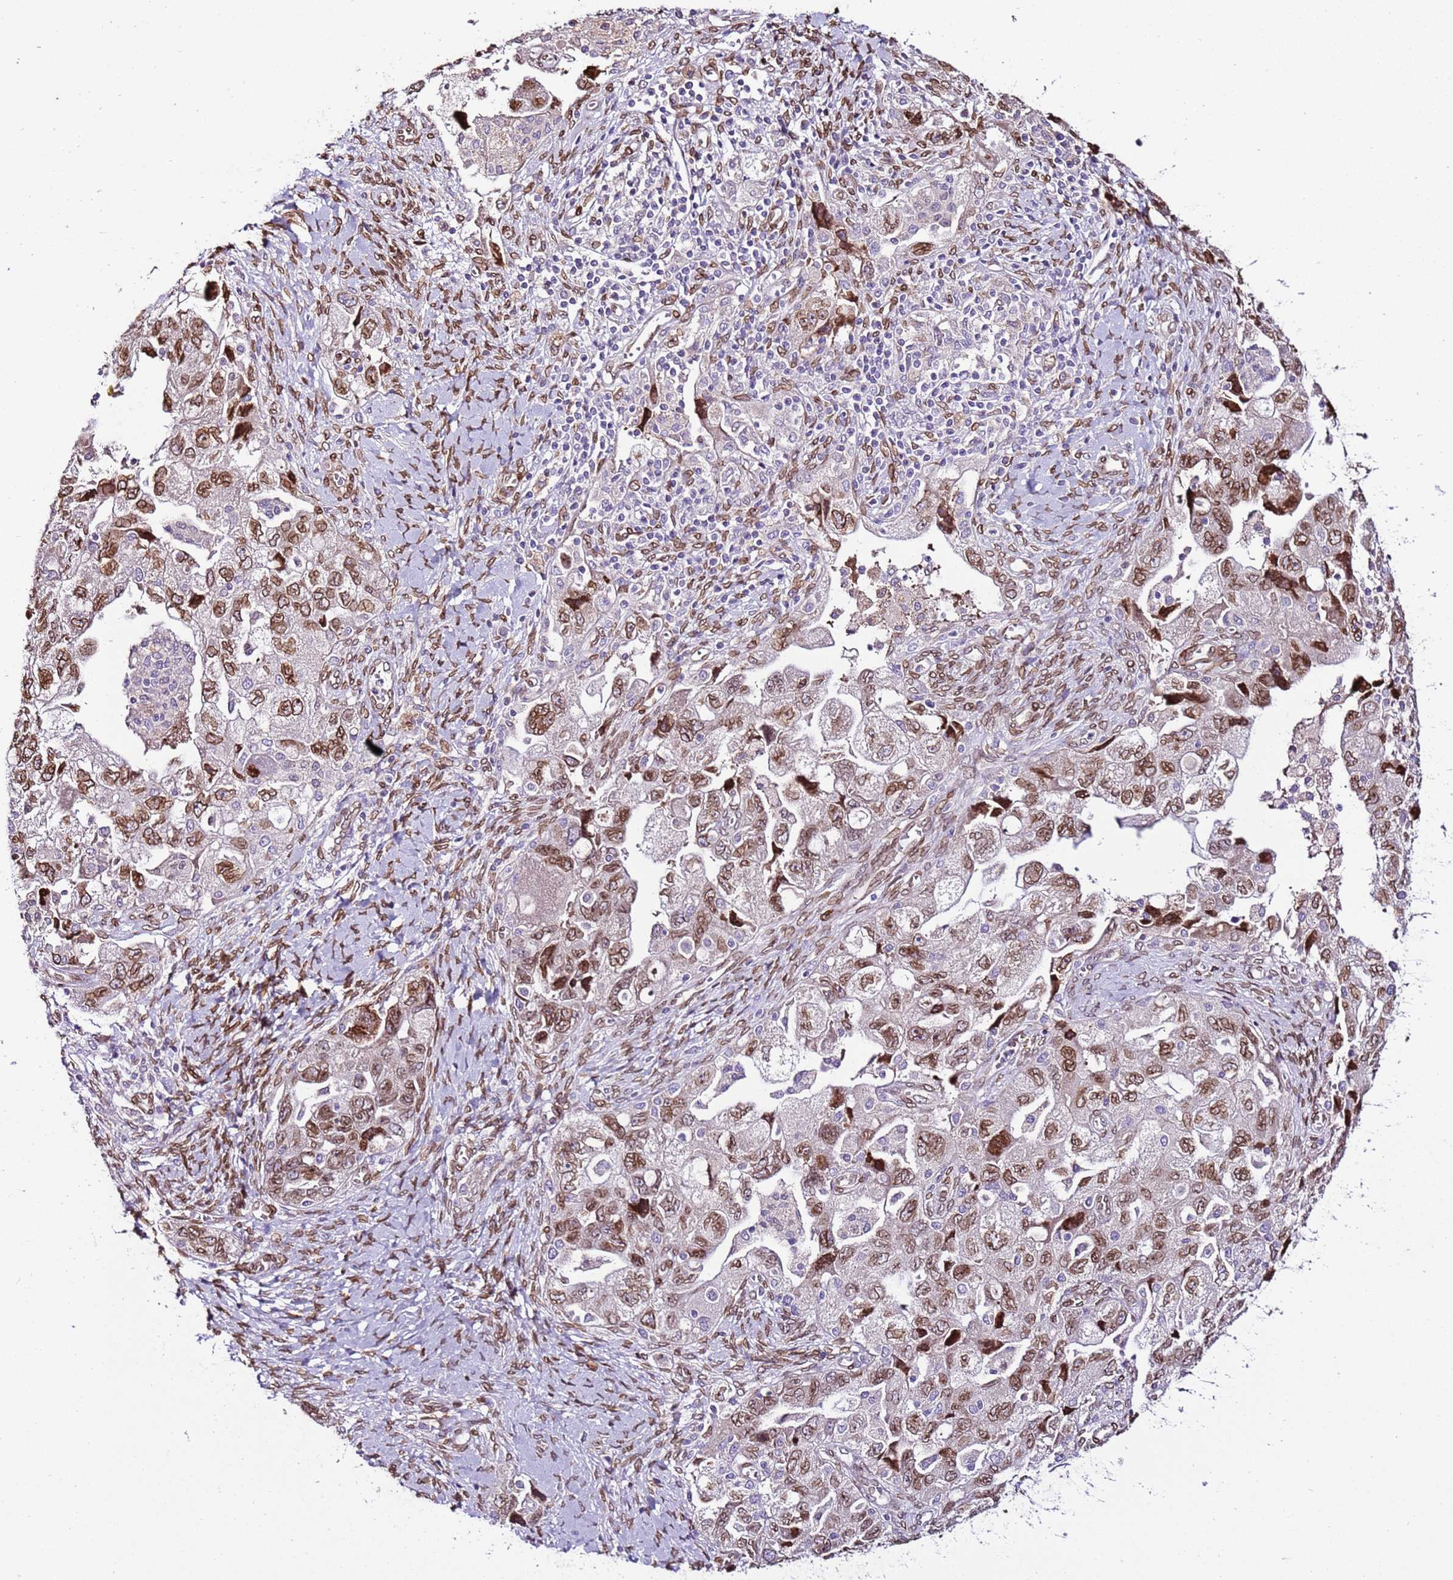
{"staining": {"intensity": "moderate", "quantity": ">75%", "location": "cytoplasmic/membranous,nuclear"}, "tissue": "ovarian cancer", "cell_type": "Tumor cells", "image_type": "cancer", "snomed": [{"axis": "morphology", "description": "Carcinoma, NOS"}, {"axis": "morphology", "description": "Cystadenocarcinoma, serous, NOS"}, {"axis": "topography", "description": "Ovary"}], "caption": "Ovarian carcinoma was stained to show a protein in brown. There is medium levels of moderate cytoplasmic/membranous and nuclear staining in approximately >75% of tumor cells.", "gene": "TMEM47", "patient": {"sex": "female", "age": 69}}